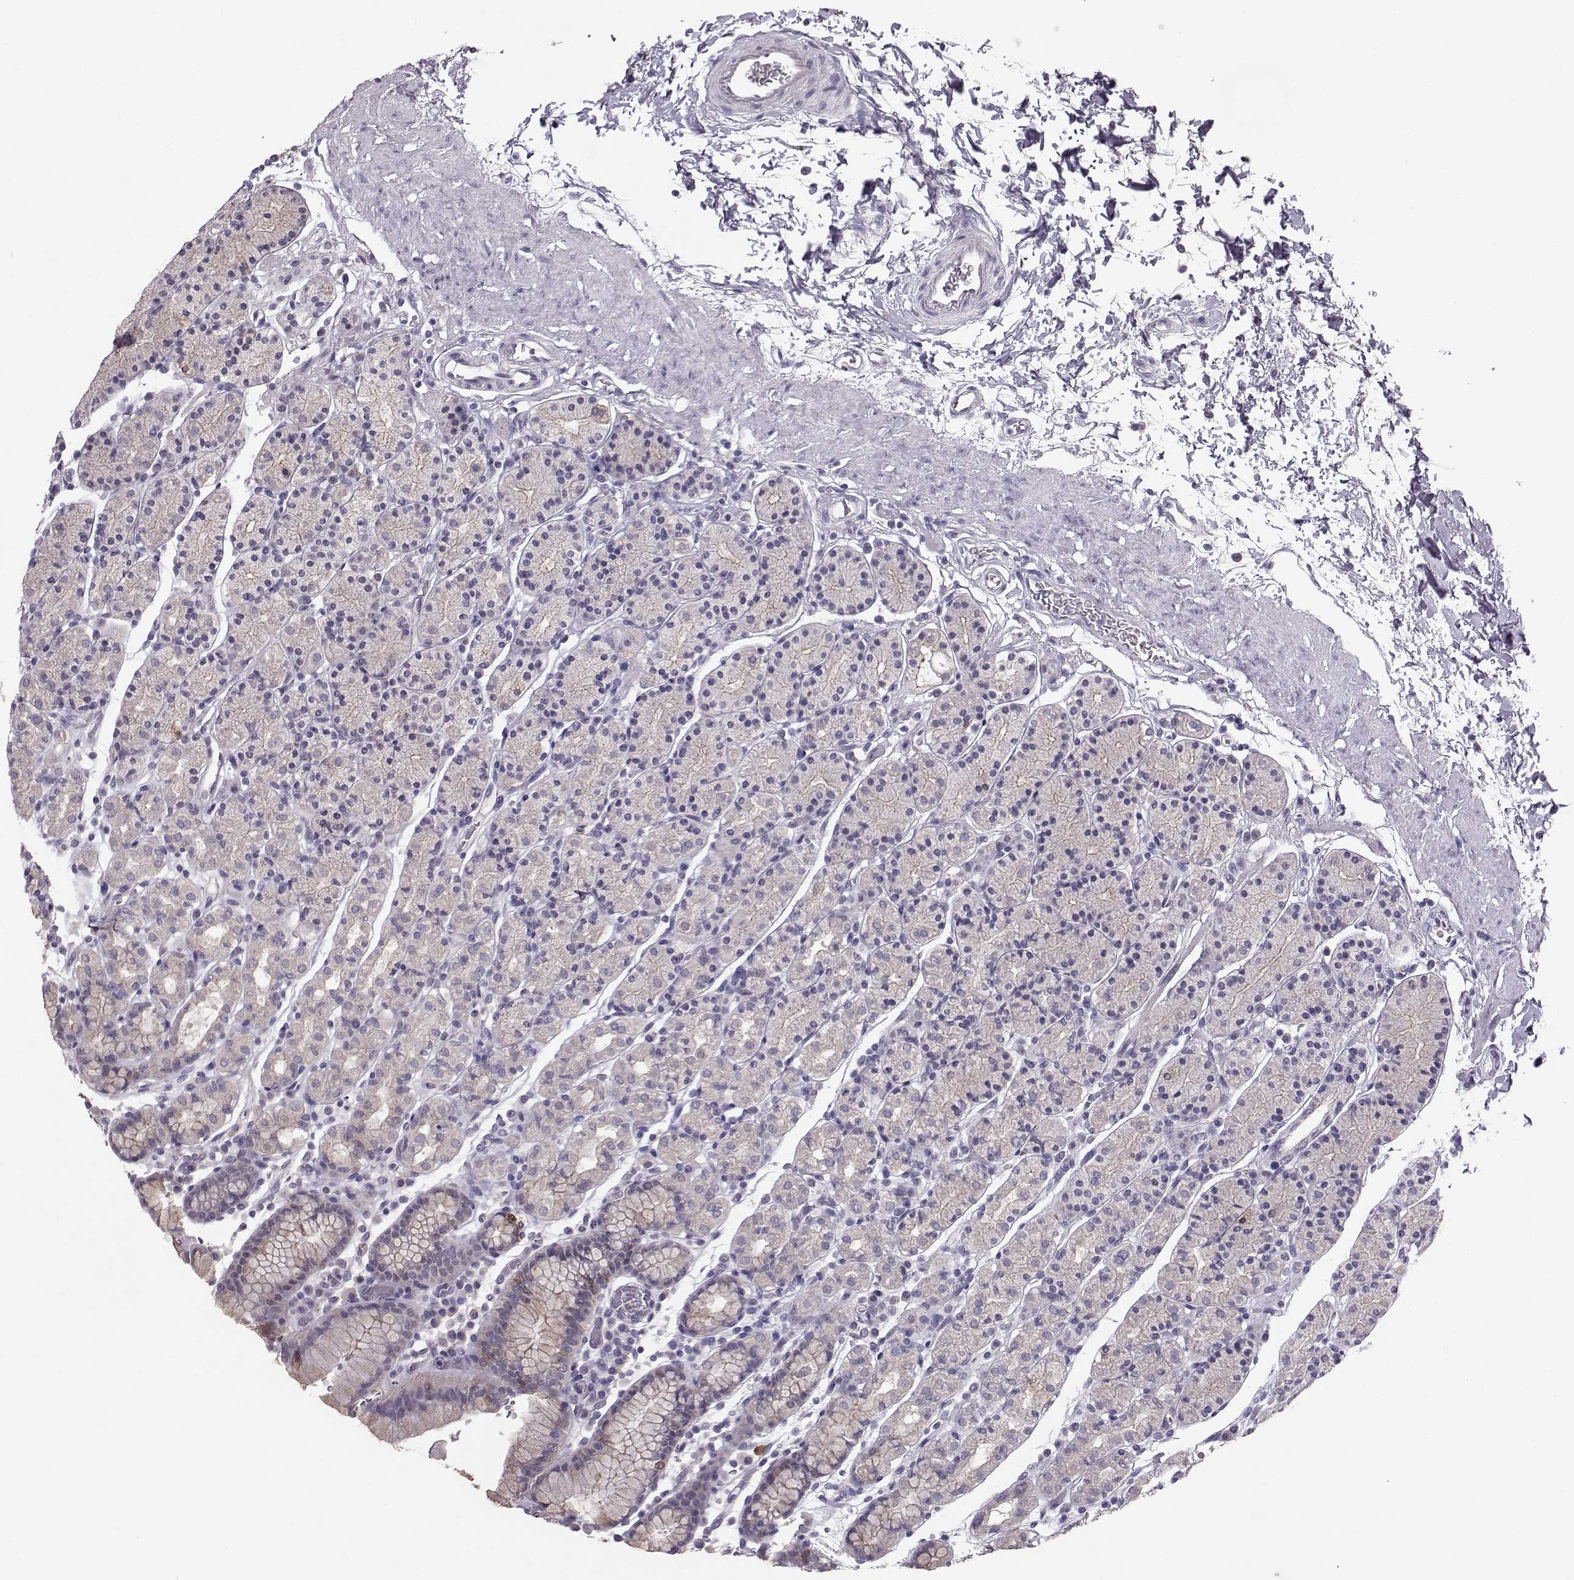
{"staining": {"intensity": "negative", "quantity": "none", "location": "none"}, "tissue": "stomach", "cell_type": "Glandular cells", "image_type": "normal", "snomed": [{"axis": "morphology", "description": "Normal tissue, NOS"}, {"axis": "topography", "description": "Stomach, upper"}, {"axis": "topography", "description": "Stomach"}], "caption": "Immunohistochemistry photomicrograph of benign stomach: human stomach stained with DAB reveals no significant protein staining in glandular cells.", "gene": "PKP2", "patient": {"sex": "male", "age": 62}}